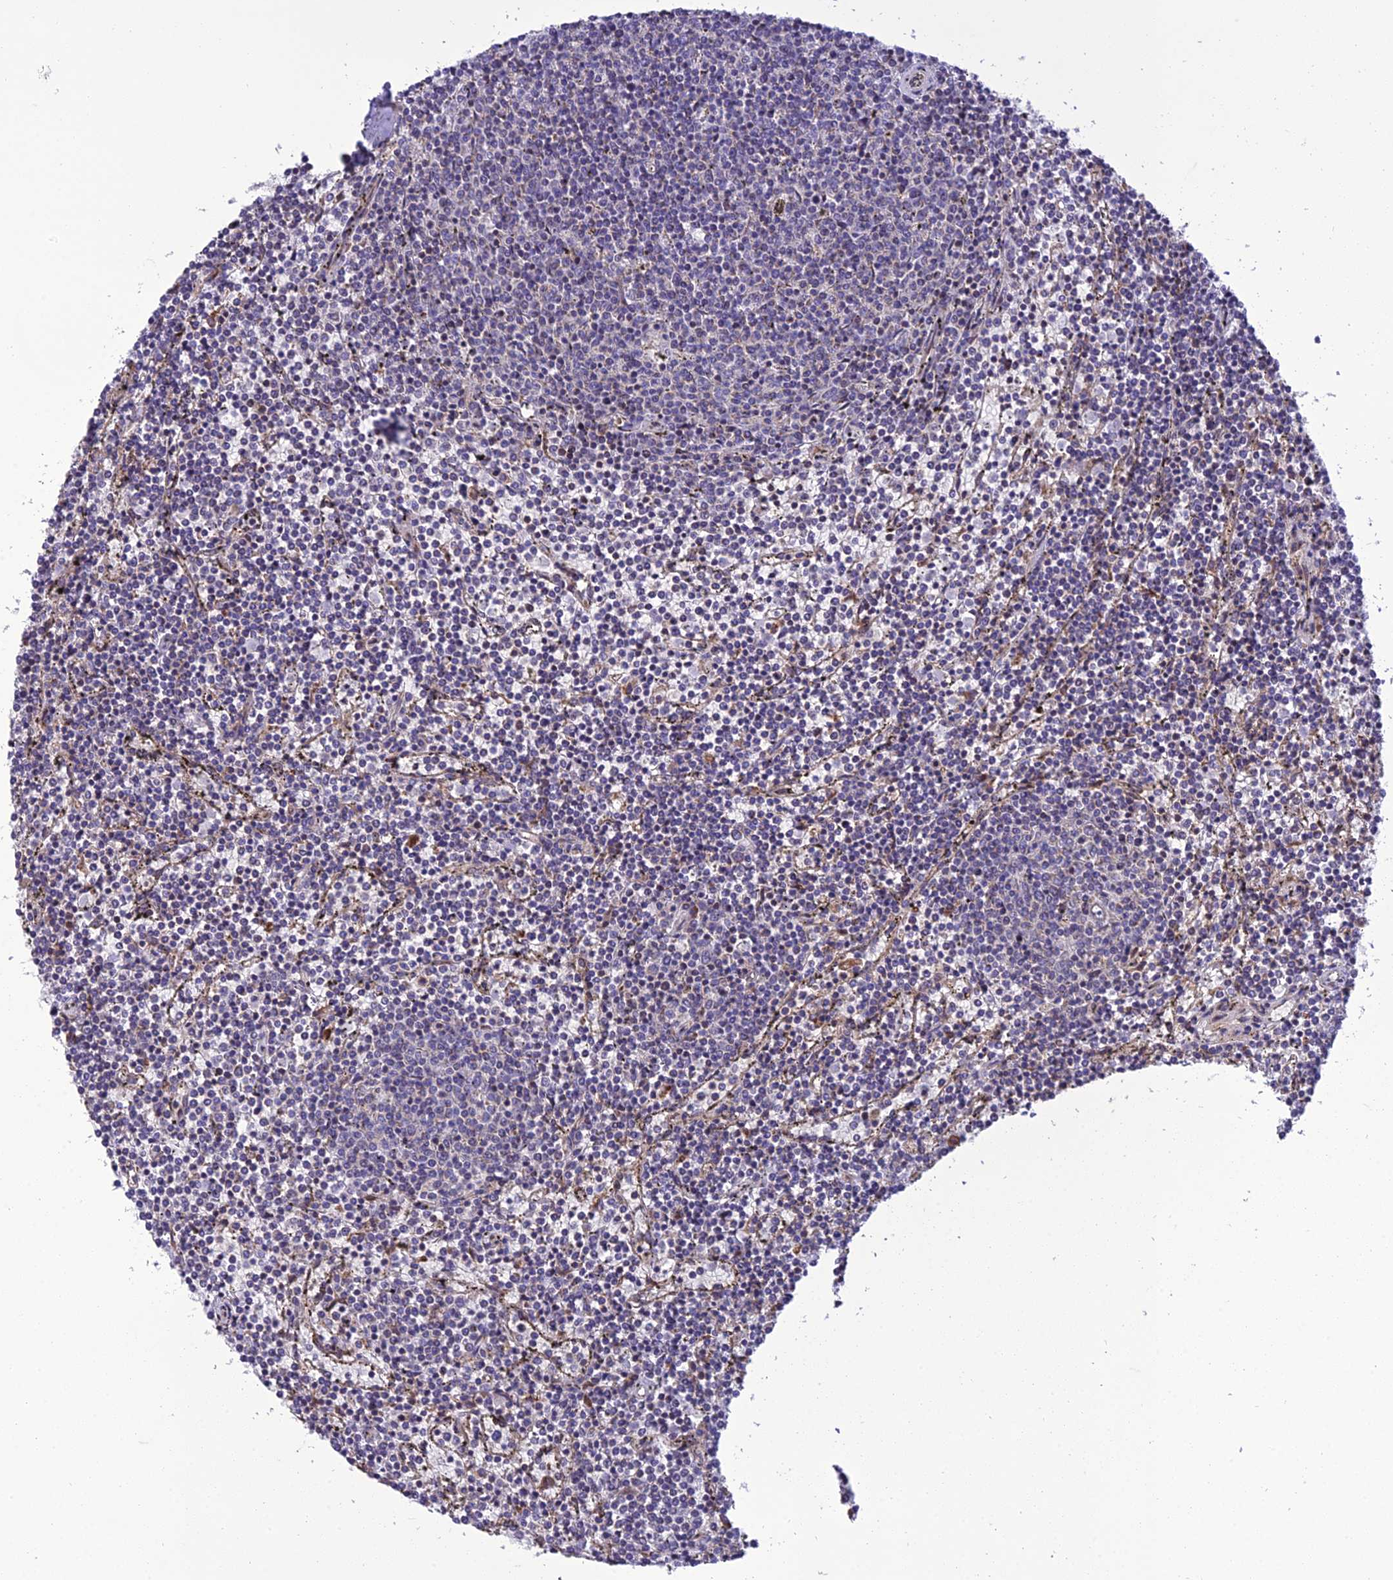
{"staining": {"intensity": "negative", "quantity": "none", "location": "none"}, "tissue": "lymphoma", "cell_type": "Tumor cells", "image_type": "cancer", "snomed": [{"axis": "morphology", "description": "Malignant lymphoma, non-Hodgkin's type, Low grade"}, {"axis": "topography", "description": "Spleen"}], "caption": "Malignant lymphoma, non-Hodgkin's type (low-grade) stained for a protein using immunohistochemistry (IHC) exhibits no positivity tumor cells.", "gene": "GIMAP1", "patient": {"sex": "female", "age": 50}}